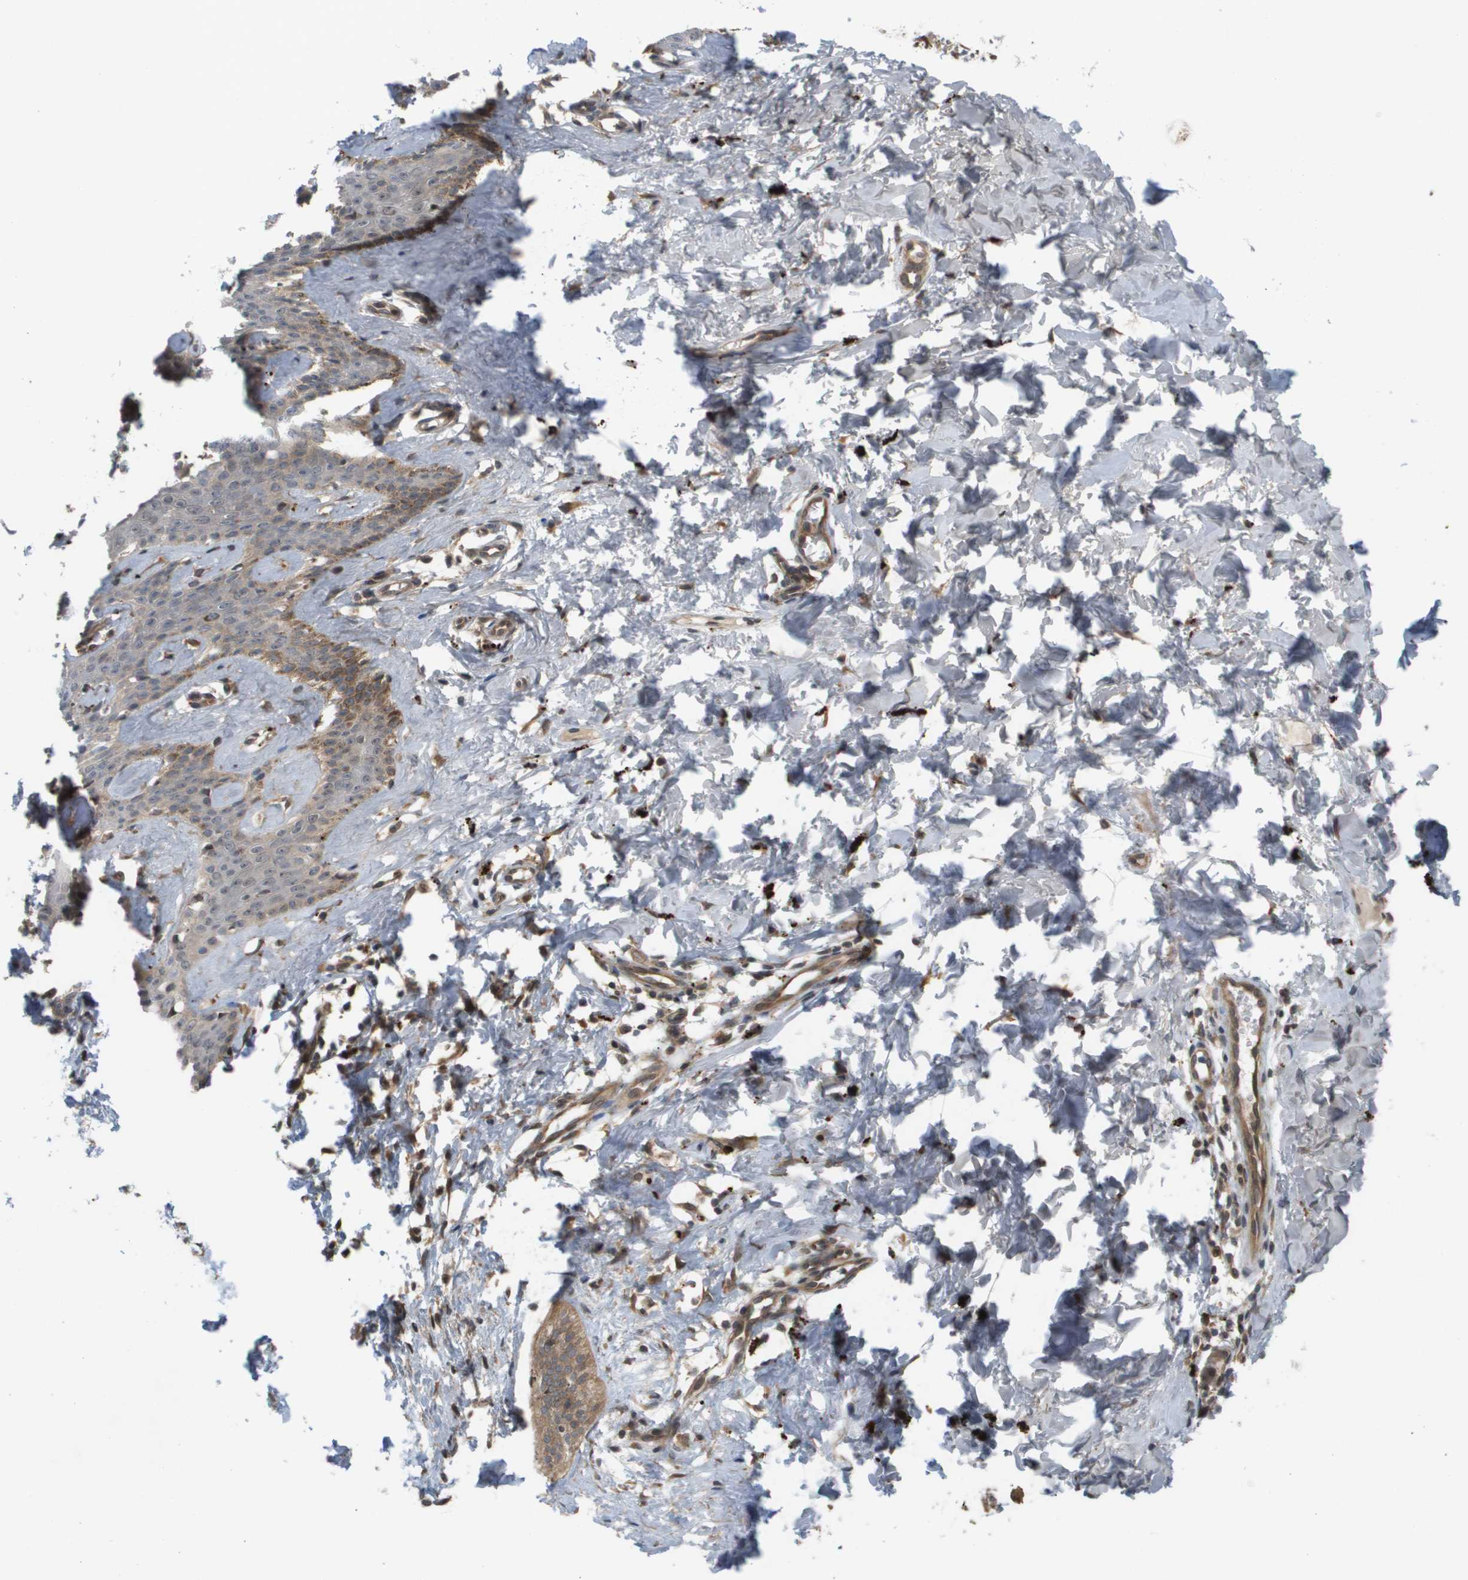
{"staining": {"intensity": "moderate", "quantity": ">75%", "location": "cytoplasmic/membranous,nuclear"}, "tissue": "skin cancer", "cell_type": "Tumor cells", "image_type": "cancer", "snomed": [{"axis": "morphology", "description": "Basal cell carcinoma"}, {"axis": "topography", "description": "Skin"}], "caption": "Immunohistochemistry (IHC) photomicrograph of human basal cell carcinoma (skin) stained for a protein (brown), which exhibits medium levels of moderate cytoplasmic/membranous and nuclear expression in approximately >75% of tumor cells.", "gene": "CTPS2", "patient": {"sex": "male", "age": 60}}